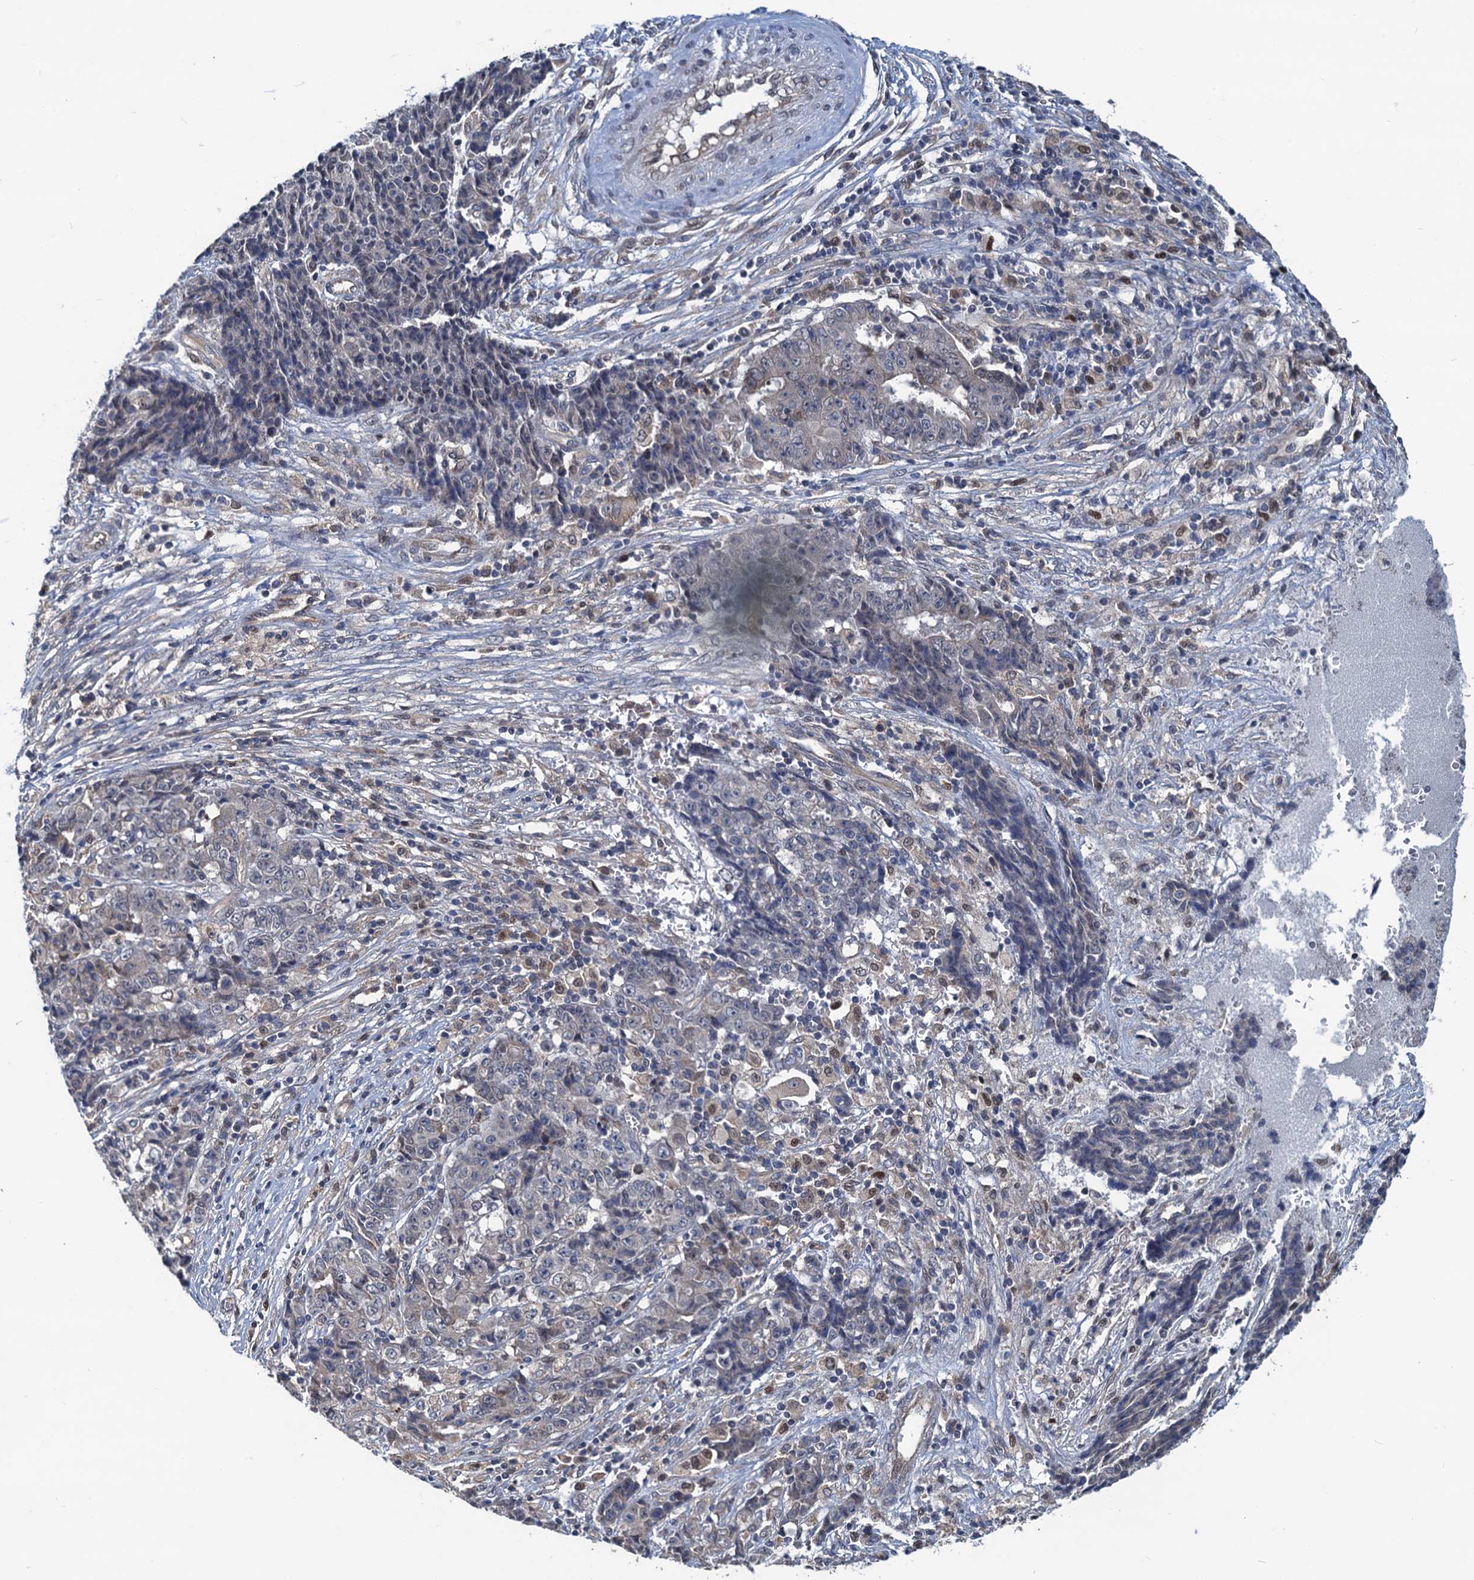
{"staining": {"intensity": "moderate", "quantity": "<25%", "location": "nuclear"}, "tissue": "ovarian cancer", "cell_type": "Tumor cells", "image_type": "cancer", "snomed": [{"axis": "morphology", "description": "Carcinoma, endometroid"}, {"axis": "topography", "description": "Ovary"}], "caption": "This photomicrograph displays IHC staining of human ovarian cancer (endometroid carcinoma), with low moderate nuclear positivity in approximately <25% of tumor cells.", "gene": "RNF125", "patient": {"sex": "female", "age": 42}}